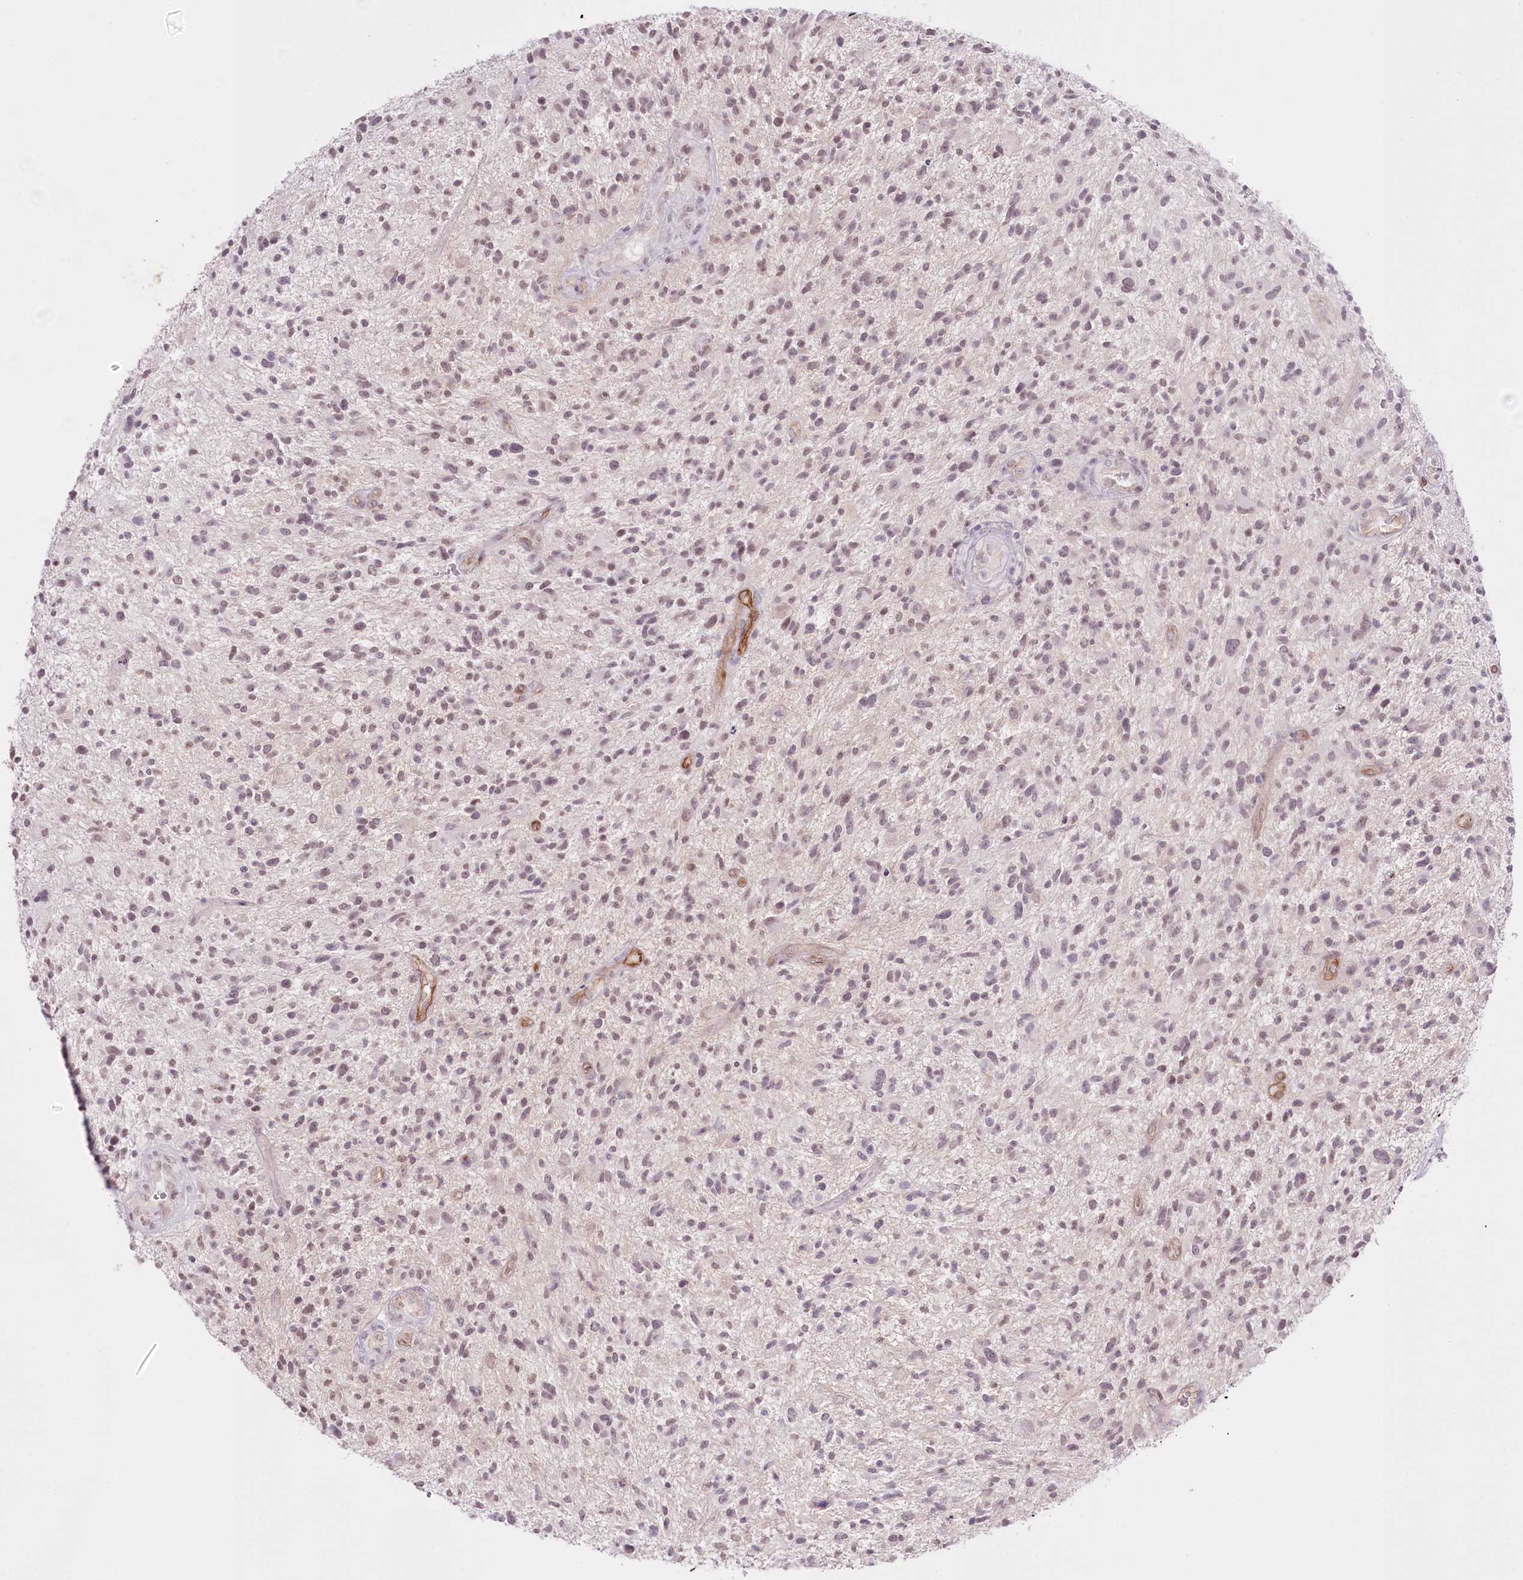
{"staining": {"intensity": "weak", "quantity": ">75%", "location": "nuclear"}, "tissue": "glioma", "cell_type": "Tumor cells", "image_type": "cancer", "snomed": [{"axis": "morphology", "description": "Glioma, malignant, High grade"}, {"axis": "topography", "description": "Brain"}], "caption": "Immunohistochemistry of human glioma displays low levels of weak nuclear staining in about >75% of tumor cells.", "gene": "SLC39A10", "patient": {"sex": "male", "age": 47}}